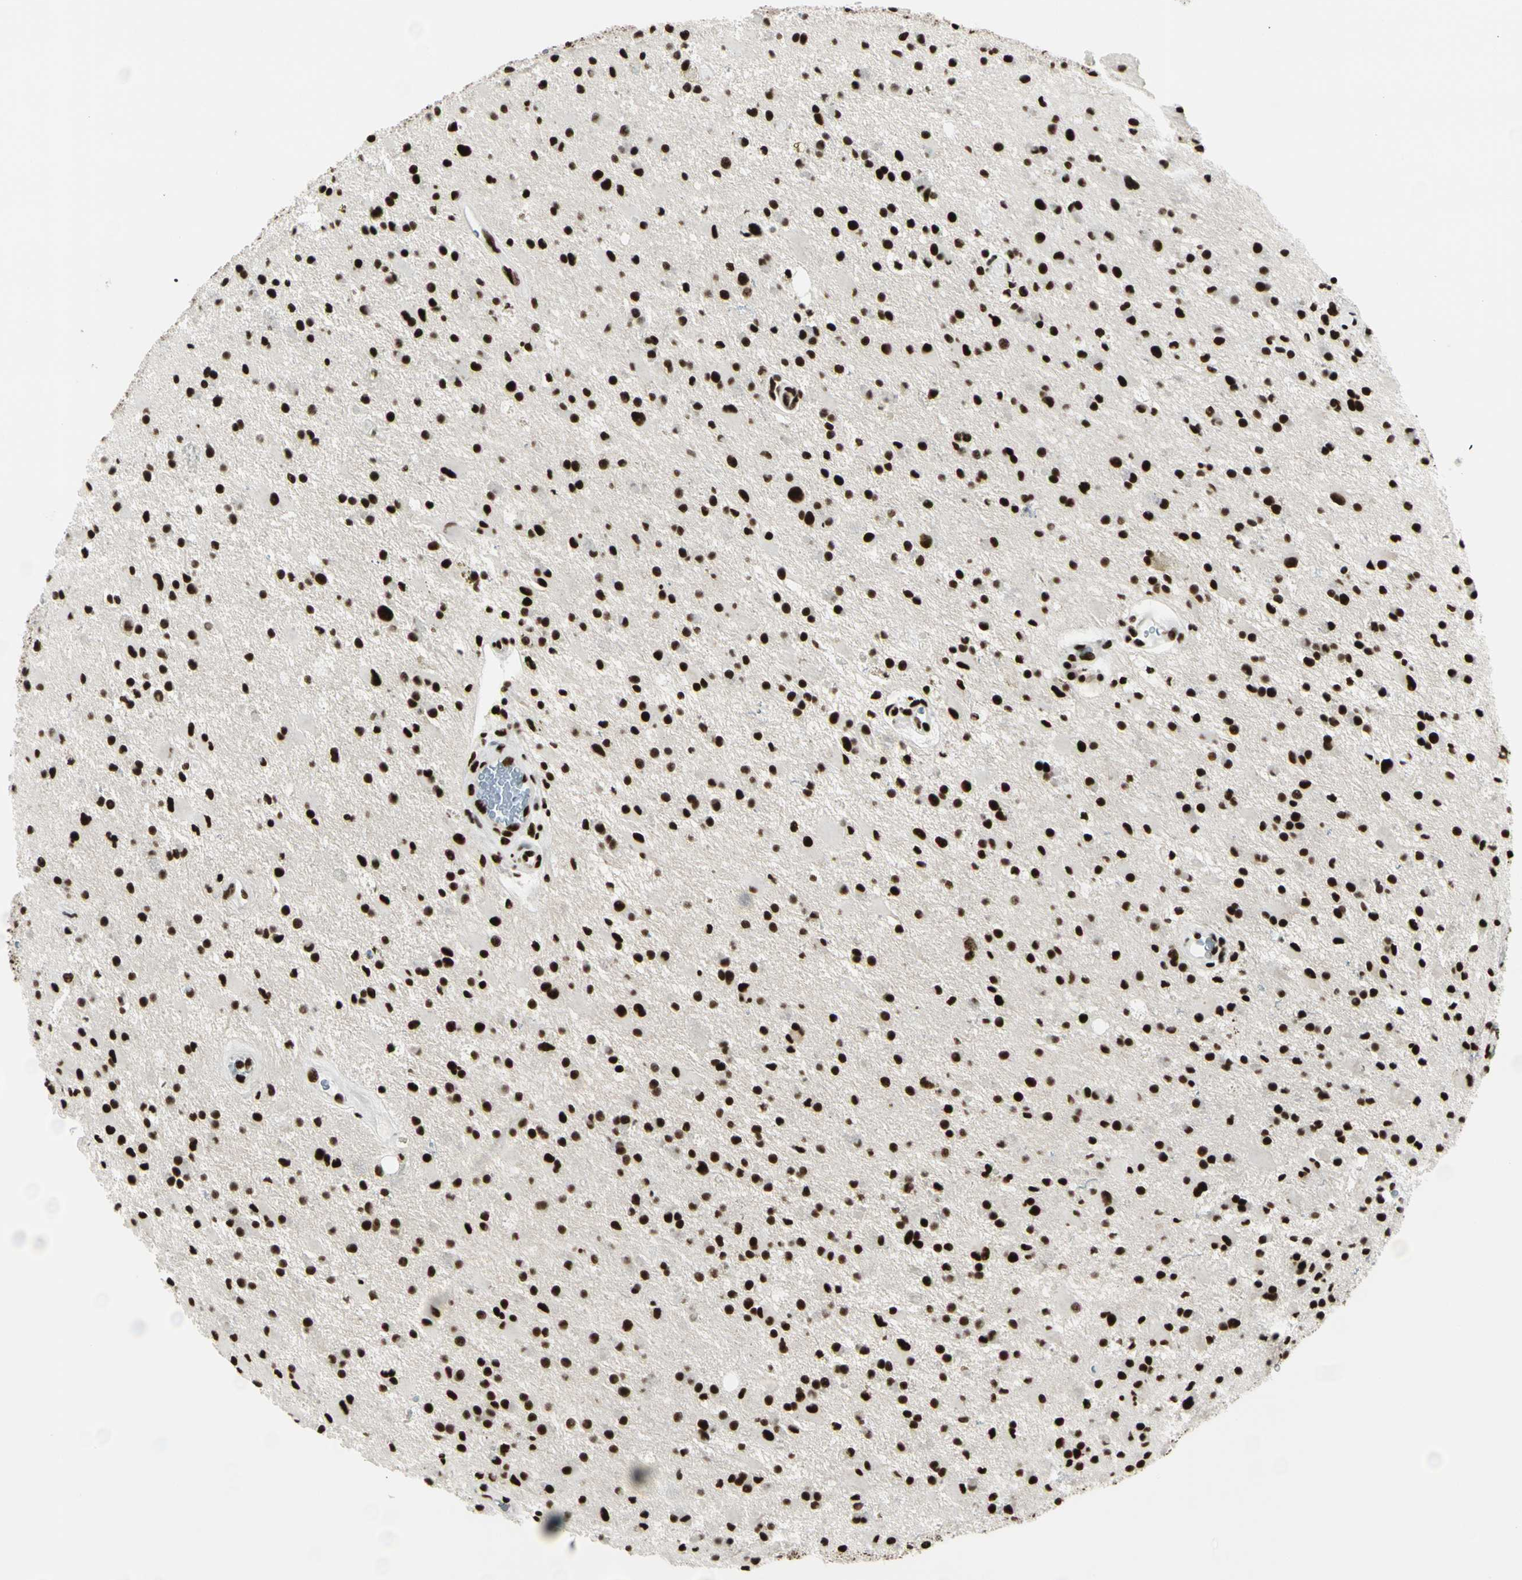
{"staining": {"intensity": "strong", "quantity": ">75%", "location": "nuclear"}, "tissue": "glioma", "cell_type": "Tumor cells", "image_type": "cancer", "snomed": [{"axis": "morphology", "description": "Glioma, malignant, Low grade"}, {"axis": "topography", "description": "Brain"}], "caption": "Malignant glioma (low-grade) stained with DAB (3,3'-diaminobenzidine) immunohistochemistry demonstrates high levels of strong nuclear staining in about >75% of tumor cells. Nuclei are stained in blue.", "gene": "CCAR1", "patient": {"sex": "male", "age": 58}}